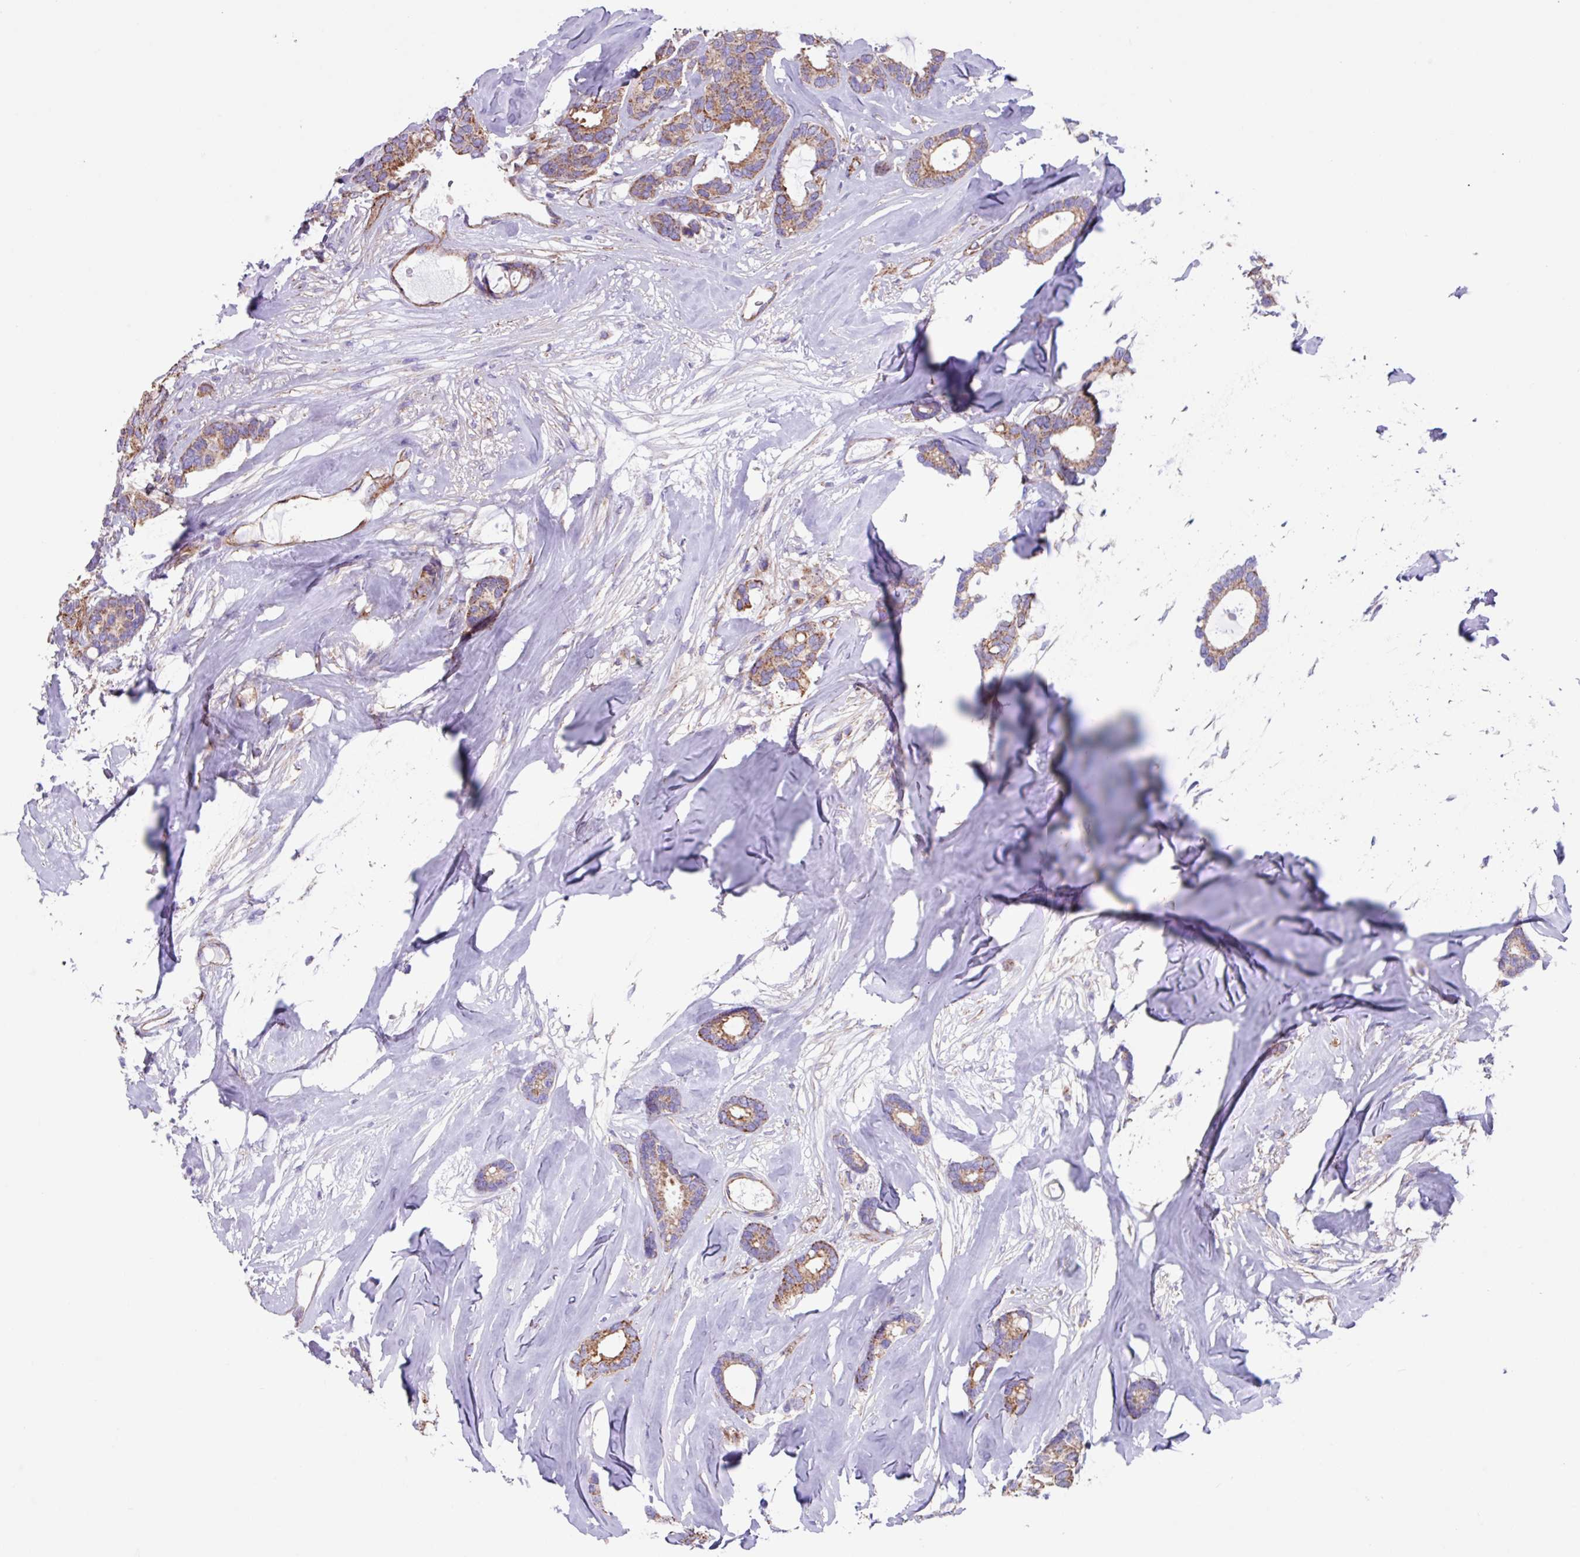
{"staining": {"intensity": "moderate", "quantity": ">75%", "location": "cytoplasmic/membranous"}, "tissue": "breast cancer", "cell_type": "Tumor cells", "image_type": "cancer", "snomed": [{"axis": "morphology", "description": "Duct carcinoma"}, {"axis": "topography", "description": "Breast"}], "caption": "IHC image of breast cancer (infiltrating ductal carcinoma) stained for a protein (brown), which shows medium levels of moderate cytoplasmic/membranous positivity in about >75% of tumor cells.", "gene": "OTULIN", "patient": {"sex": "female", "age": 87}}